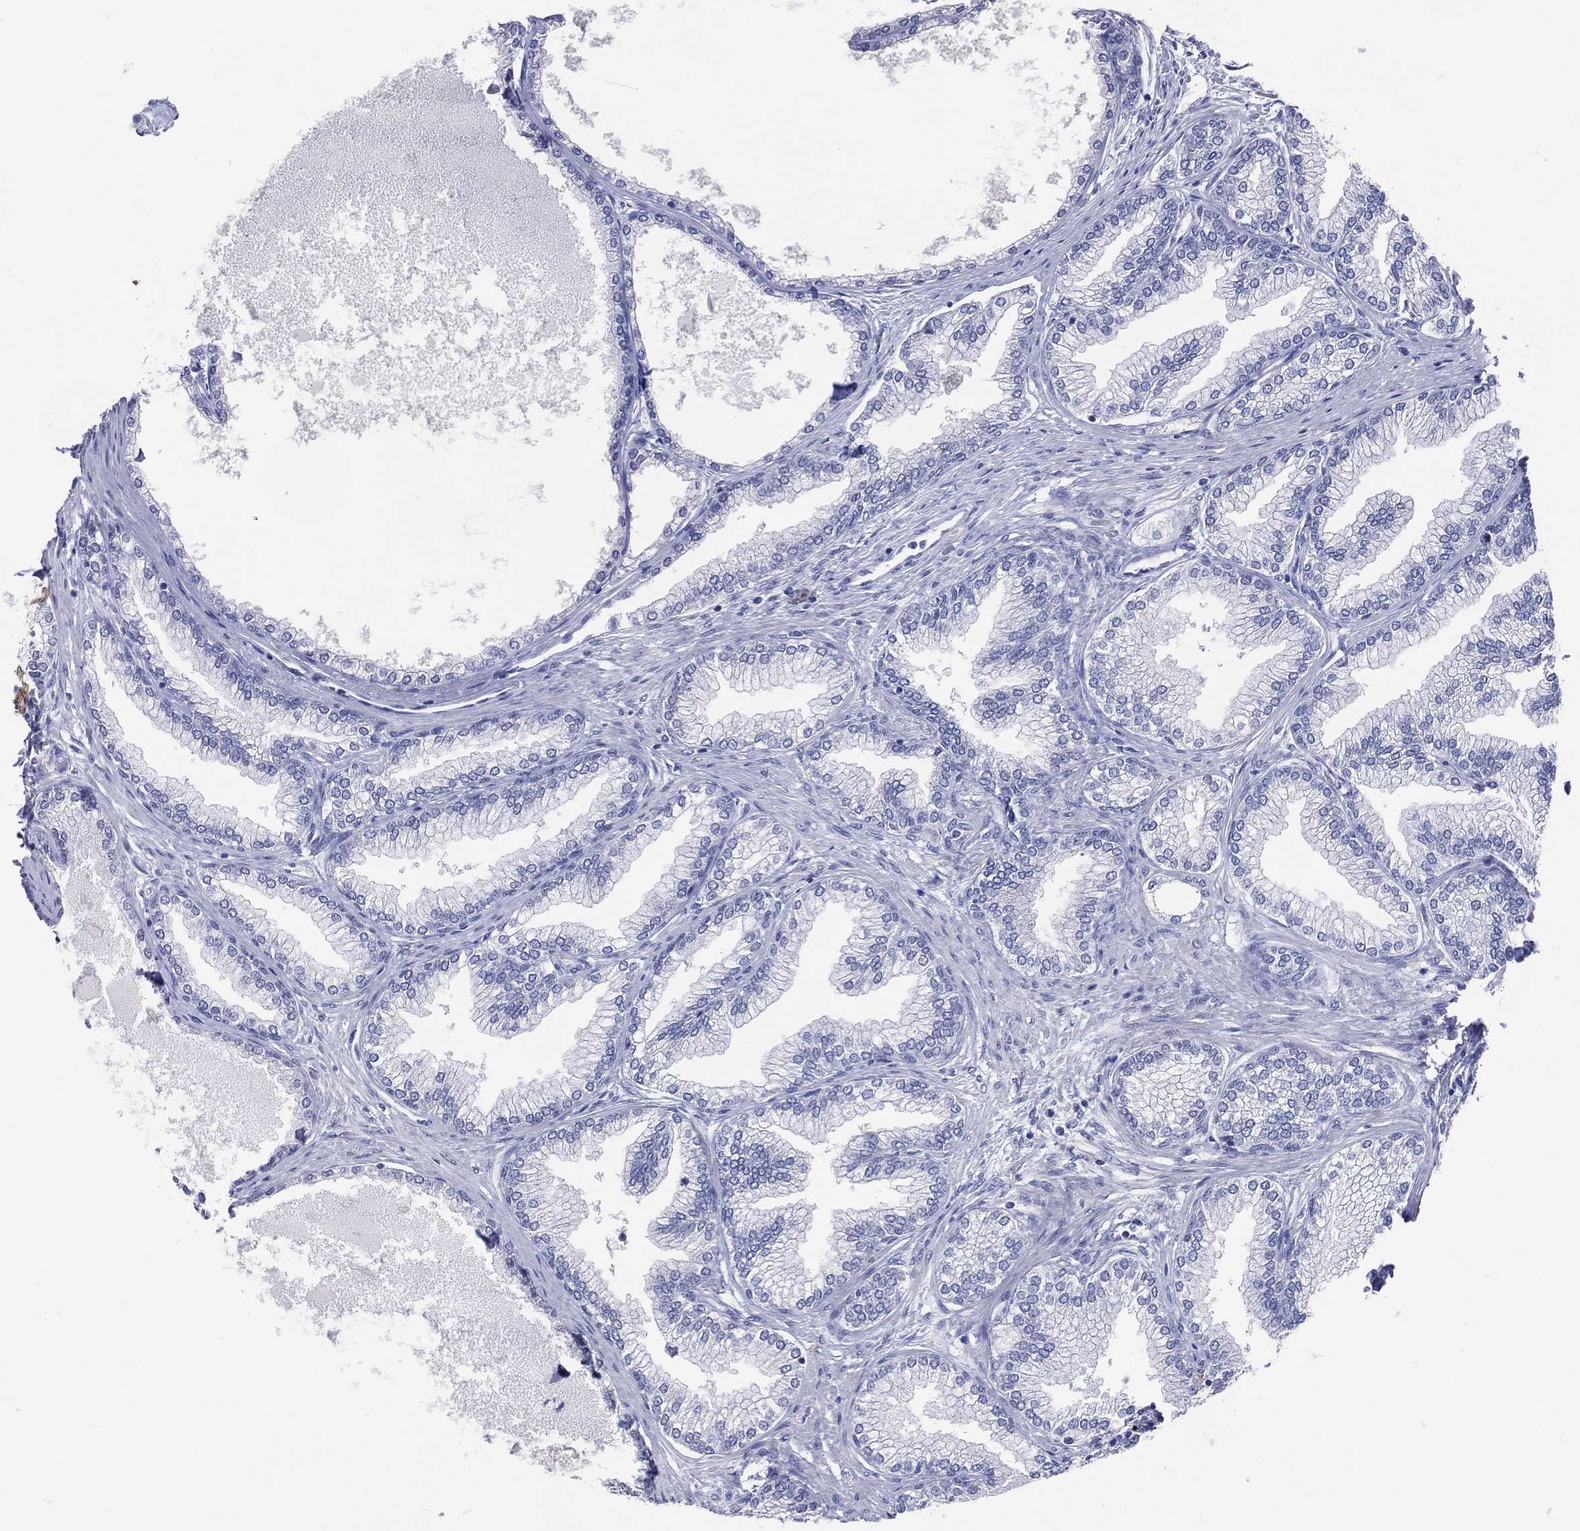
{"staining": {"intensity": "weak", "quantity": "<25%", "location": "cytoplasmic/membranous"}, "tissue": "prostate", "cell_type": "Glandular cells", "image_type": "normal", "snomed": [{"axis": "morphology", "description": "Normal tissue, NOS"}, {"axis": "topography", "description": "Prostate"}], "caption": "A photomicrograph of prostate stained for a protein shows no brown staining in glandular cells. (DAB immunohistochemistry (IHC), high magnification).", "gene": "CFAP58", "patient": {"sex": "male", "age": 72}}